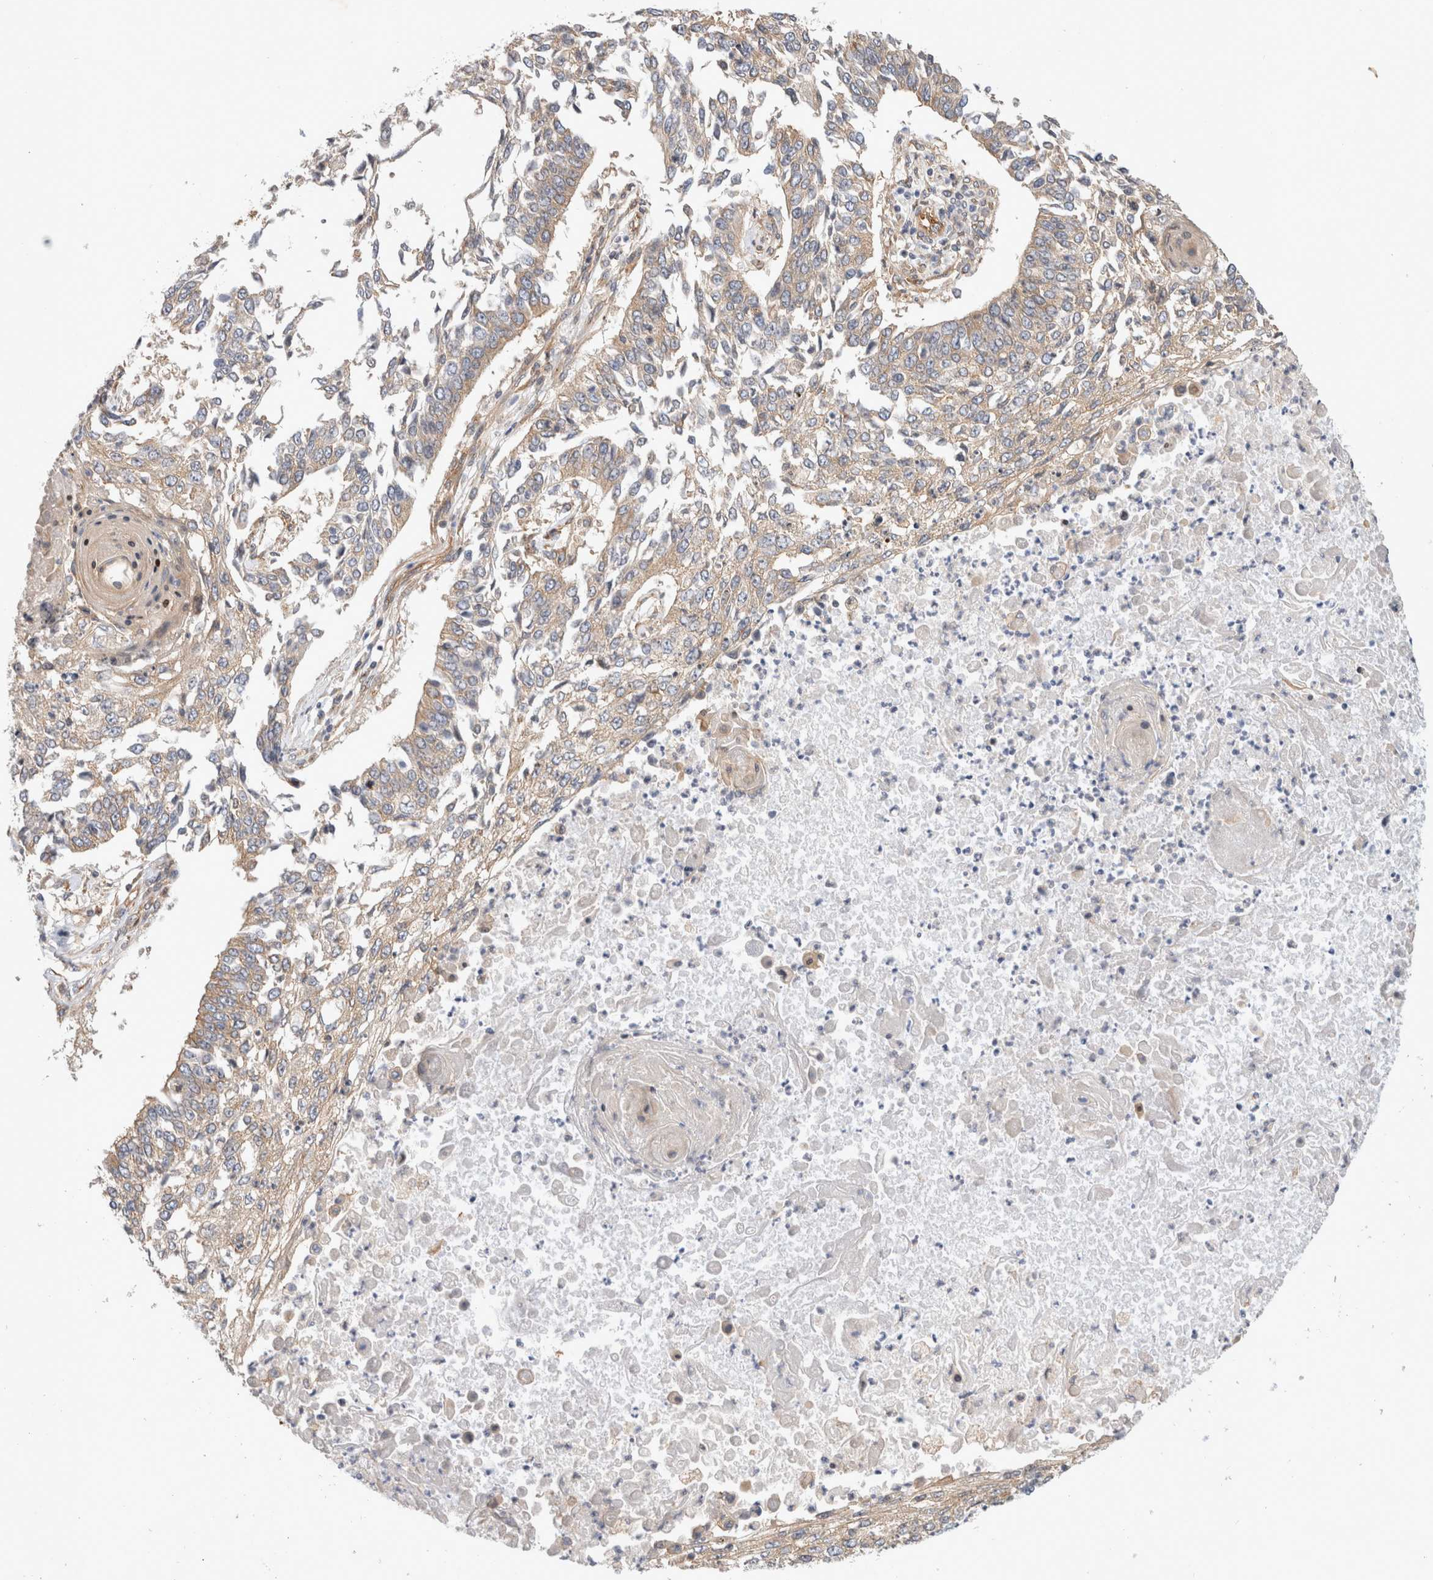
{"staining": {"intensity": "weak", "quantity": "25%-75%", "location": "cytoplasmic/membranous"}, "tissue": "lung cancer", "cell_type": "Tumor cells", "image_type": "cancer", "snomed": [{"axis": "morphology", "description": "Normal tissue, NOS"}, {"axis": "morphology", "description": "Squamous cell carcinoma, NOS"}, {"axis": "topography", "description": "Cartilage tissue"}, {"axis": "topography", "description": "Bronchus"}, {"axis": "topography", "description": "Lung"}, {"axis": "topography", "description": "Peripheral nerve tissue"}], "caption": "The histopathology image shows immunohistochemical staining of lung cancer. There is weak cytoplasmic/membranous staining is present in about 25%-75% of tumor cells.", "gene": "GPR150", "patient": {"sex": "female", "age": 49}}